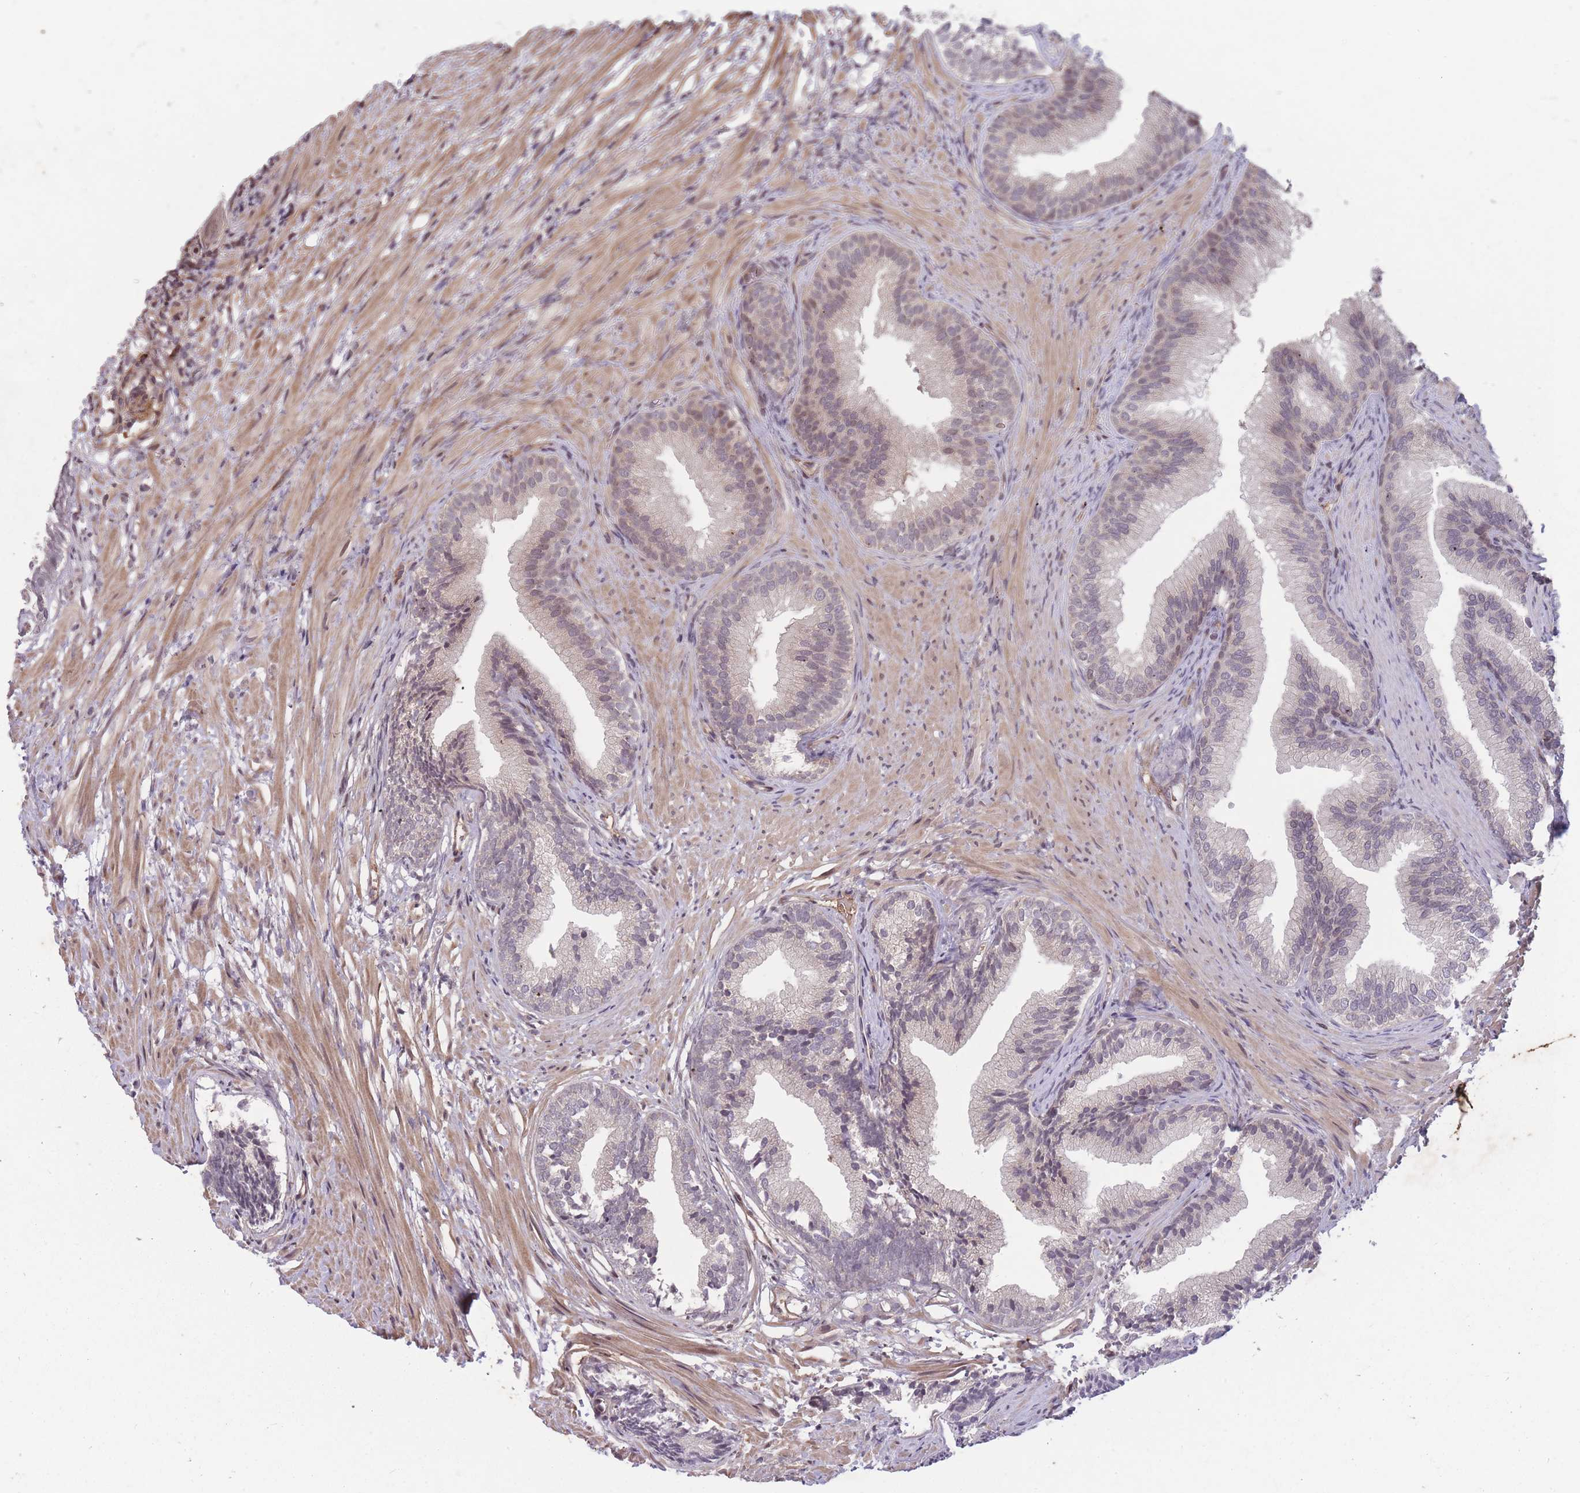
{"staining": {"intensity": "moderate", "quantity": "<25%", "location": "nuclear"}, "tissue": "prostate", "cell_type": "Glandular cells", "image_type": "normal", "snomed": [{"axis": "morphology", "description": "Normal tissue, NOS"}, {"axis": "topography", "description": "Prostate"}], "caption": "Approximately <25% of glandular cells in unremarkable human prostate exhibit moderate nuclear protein staining as visualized by brown immunohistochemical staining.", "gene": "GGT5", "patient": {"sex": "male", "age": 76}}